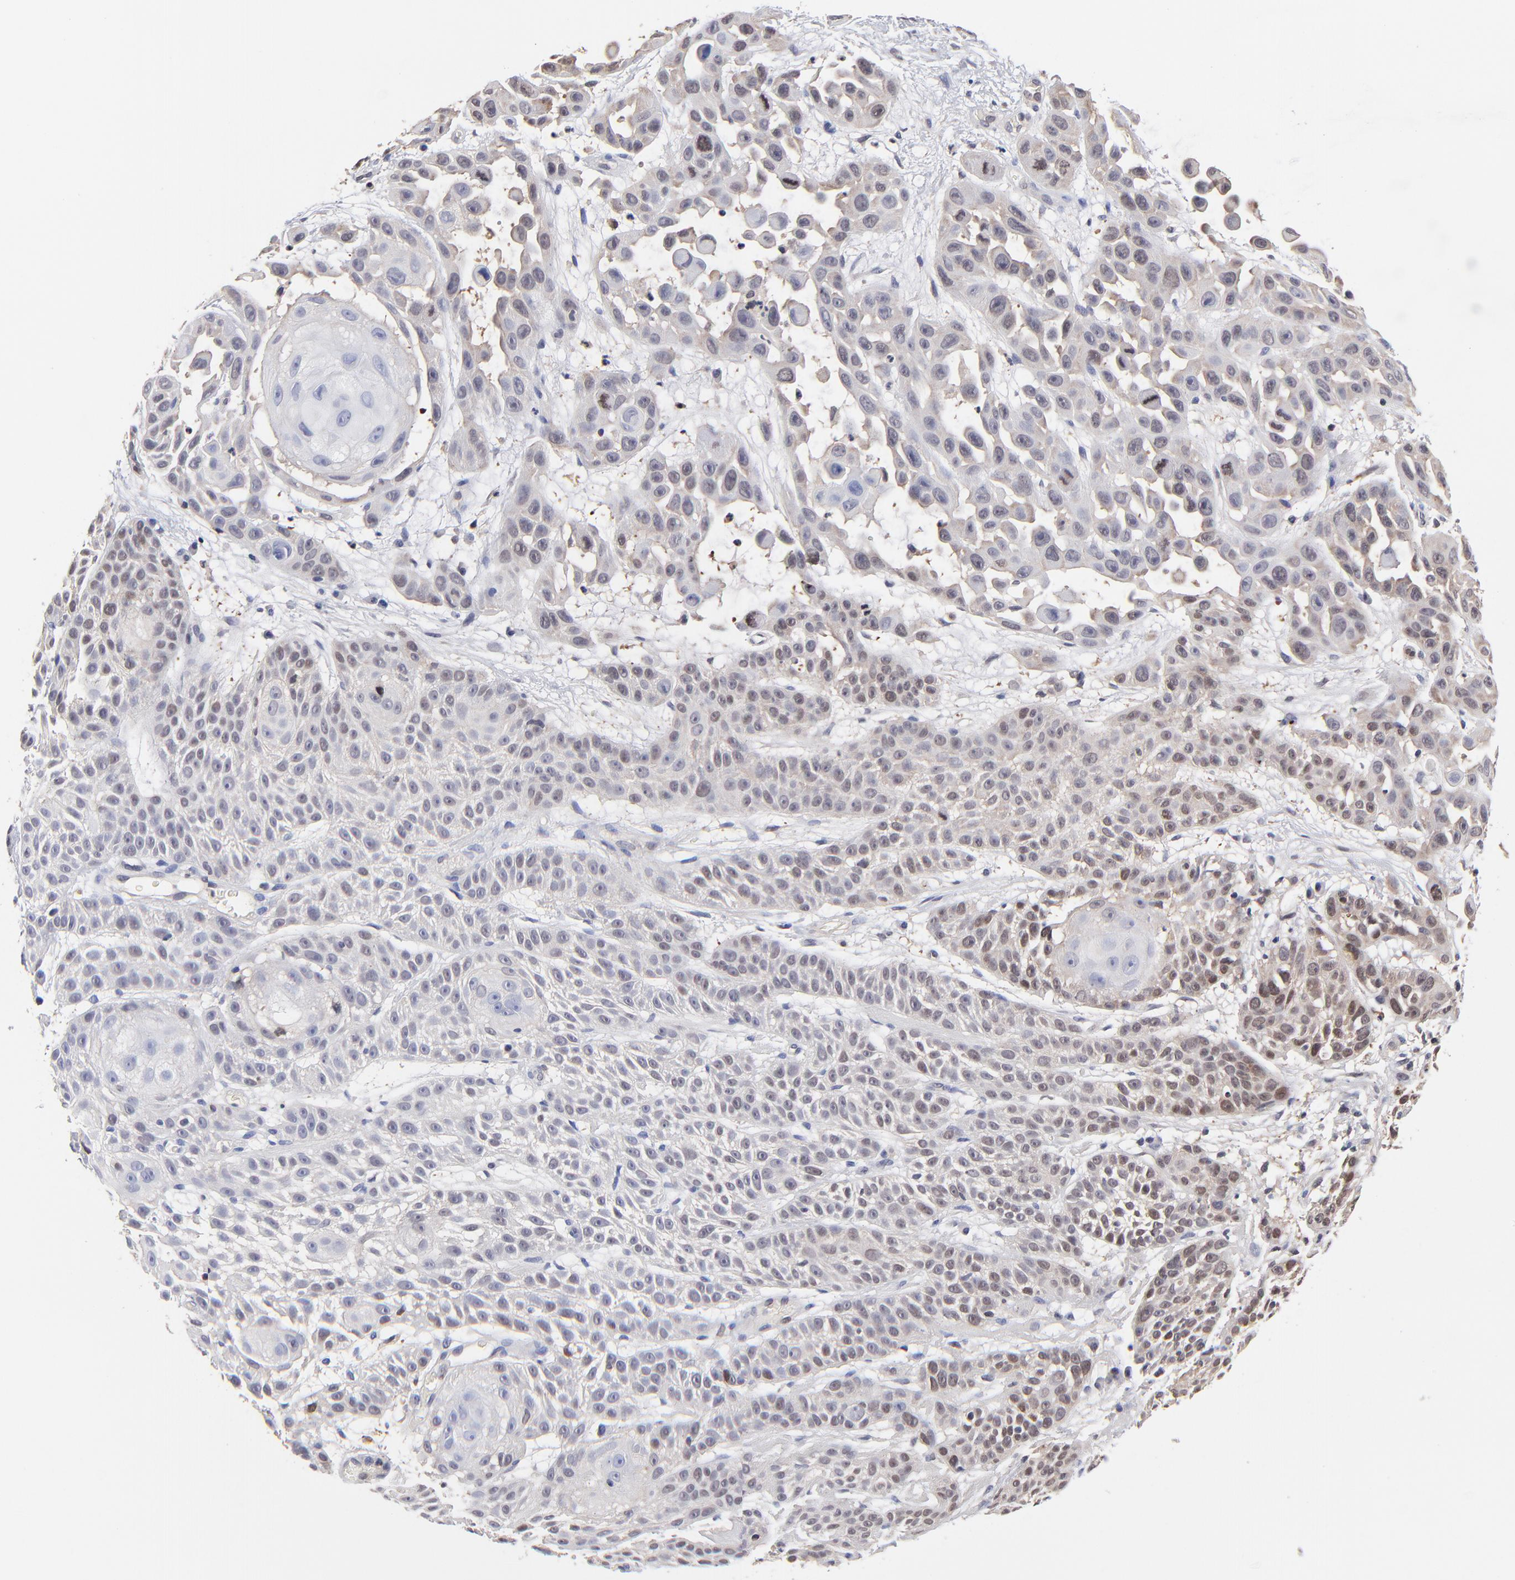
{"staining": {"intensity": "weak", "quantity": "25%-75%", "location": "cytoplasmic/membranous,nuclear"}, "tissue": "skin cancer", "cell_type": "Tumor cells", "image_type": "cancer", "snomed": [{"axis": "morphology", "description": "Squamous cell carcinoma, NOS"}, {"axis": "topography", "description": "Skin"}], "caption": "The histopathology image demonstrates immunohistochemical staining of skin cancer (squamous cell carcinoma). There is weak cytoplasmic/membranous and nuclear expression is identified in about 25%-75% of tumor cells.", "gene": "DCTPP1", "patient": {"sex": "male", "age": 81}}